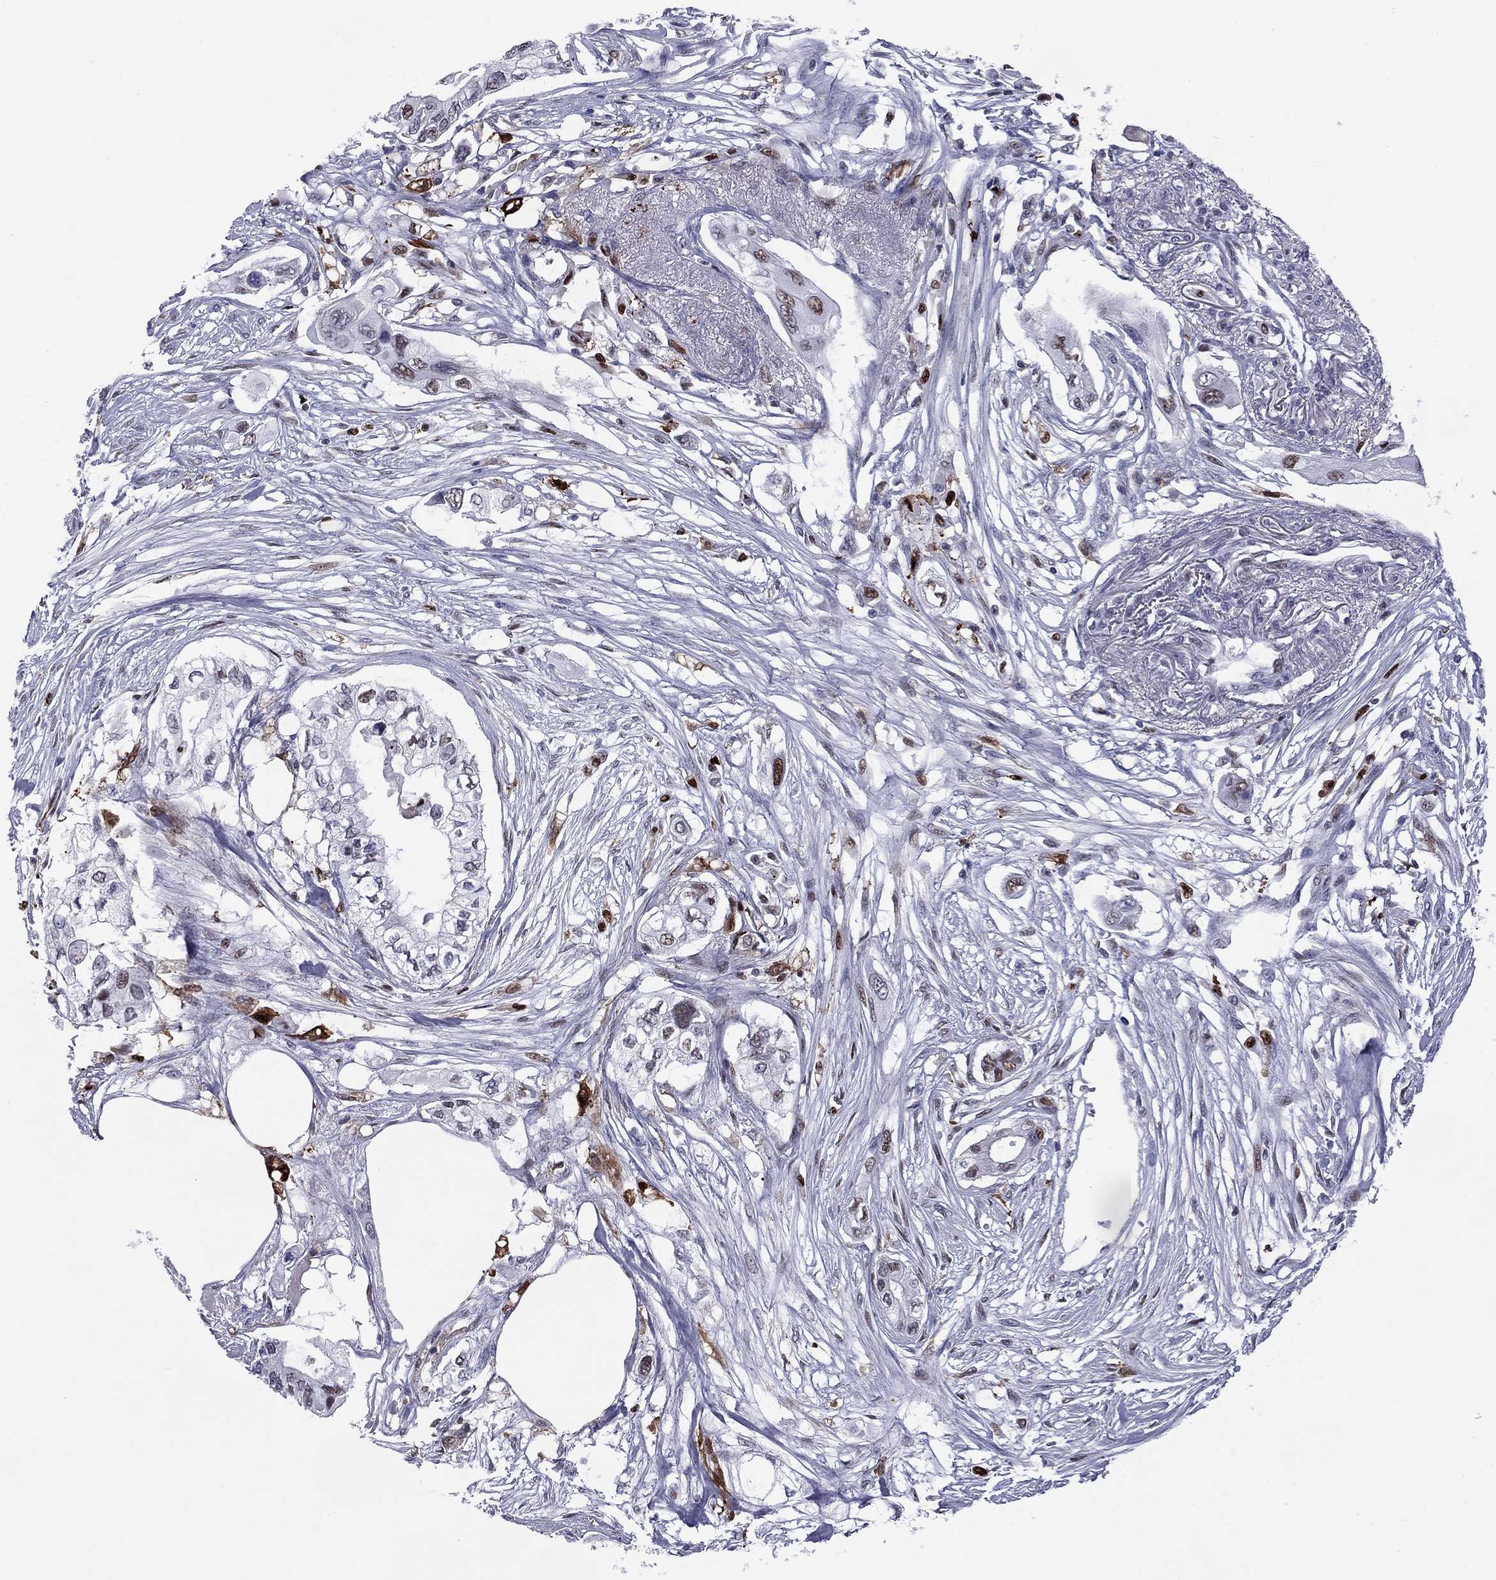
{"staining": {"intensity": "strong", "quantity": "25%-75%", "location": "nuclear"}, "tissue": "pancreatic cancer", "cell_type": "Tumor cells", "image_type": "cancer", "snomed": [{"axis": "morphology", "description": "Adenocarcinoma, NOS"}, {"axis": "topography", "description": "Pancreas"}], "caption": "Pancreatic cancer stained for a protein exhibits strong nuclear positivity in tumor cells.", "gene": "PCGF3", "patient": {"sex": "female", "age": 63}}